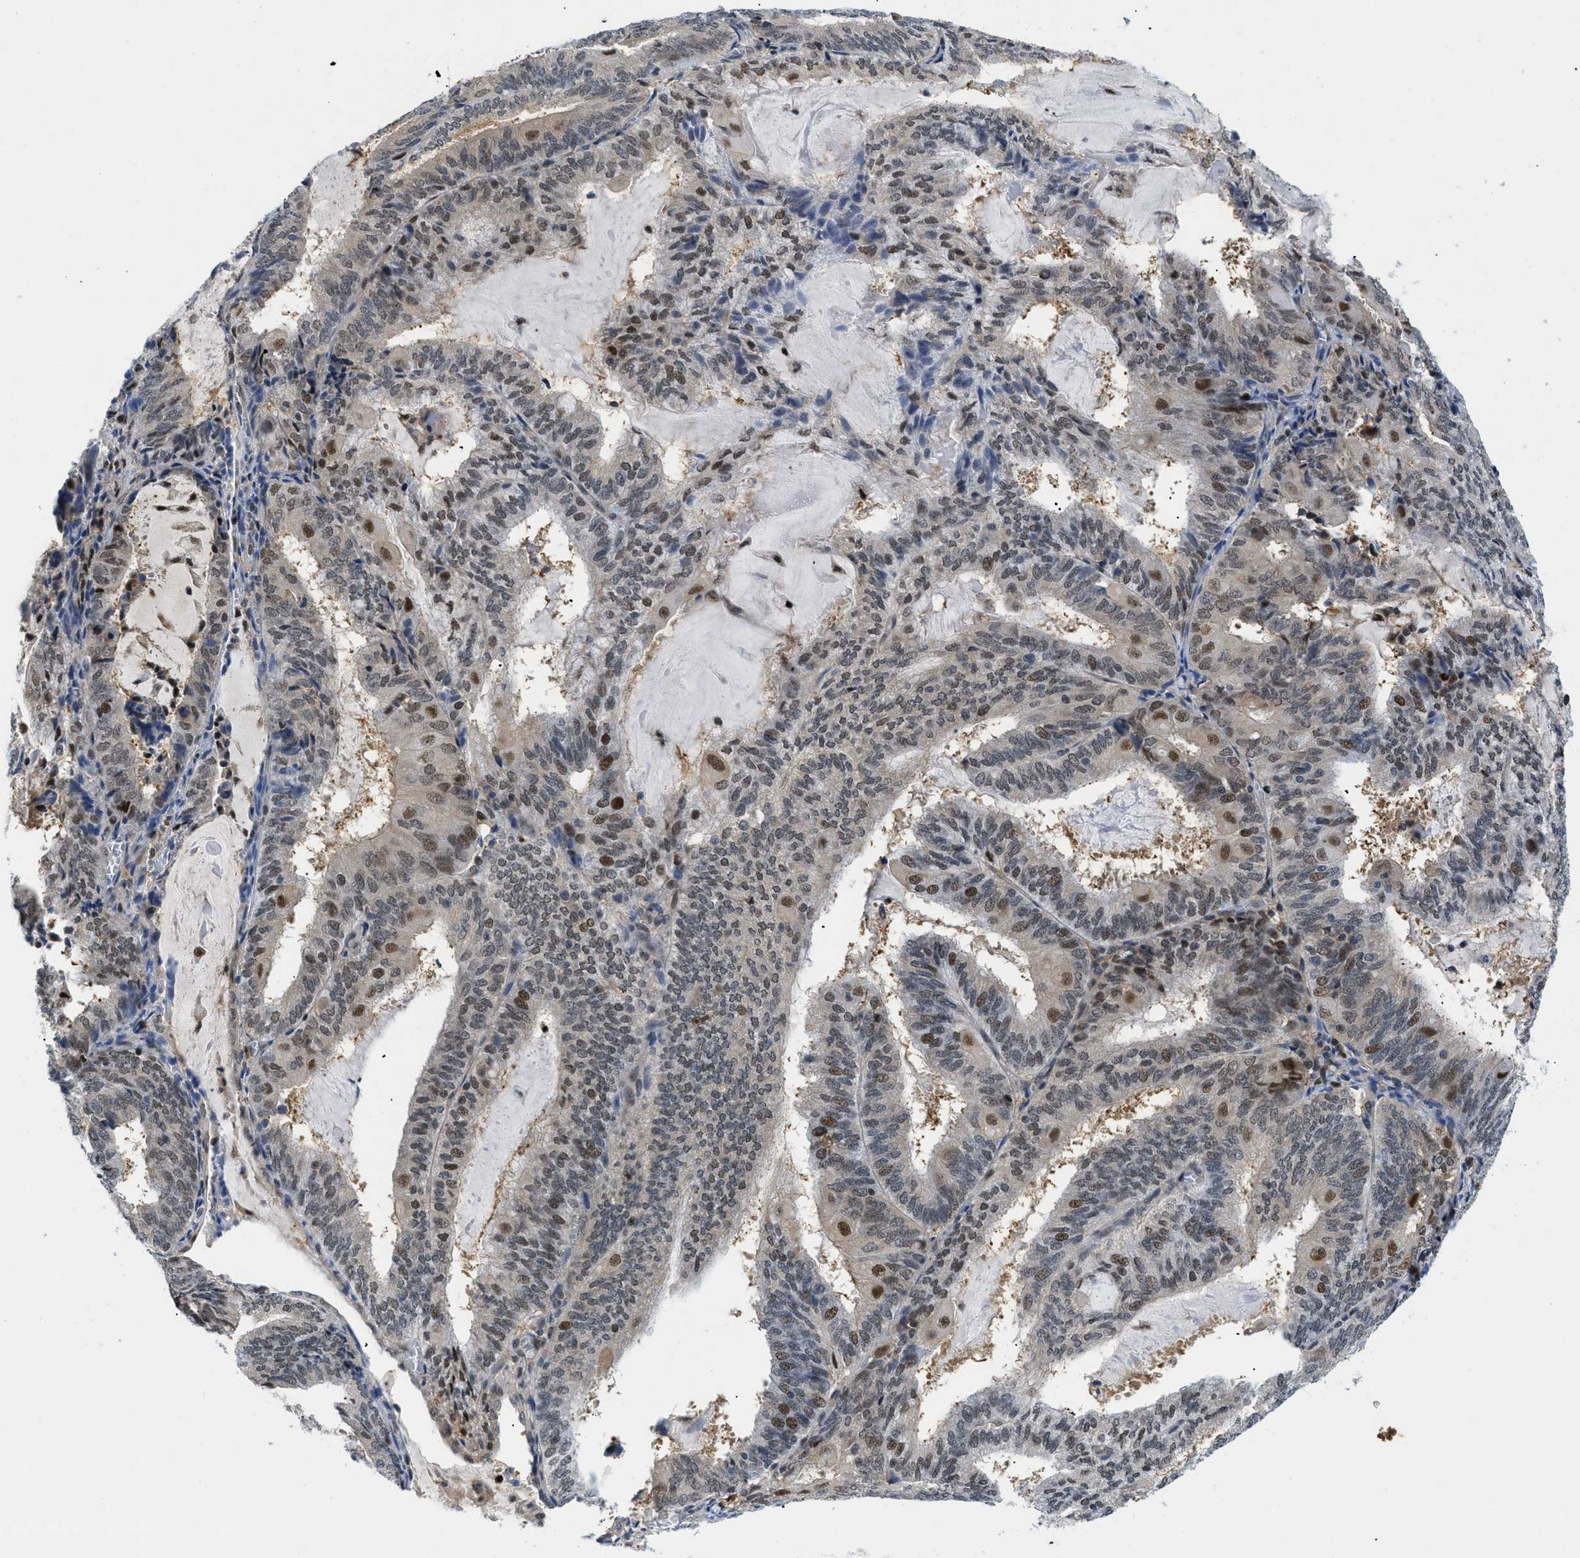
{"staining": {"intensity": "moderate", "quantity": "25%-75%", "location": "nuclear"}, "tissue": "endometrial cancer", "cell_type": "Tumor cells", "image_type": "cancer", "snomed": [{"axis": "morphology", "description": "Adenocarcinoma, NOS"}, {"axis": "topography", "description": "Endometrium"}], "caption": "Brown immunohistochemical staining in human endometrial cancer (adenocarcinoma) demonstrates moderate nuclear staining in approximately 25%-75% of tumor cells.", "gene": "SLC29A2", "patient": {"sex": "female", "age": 81}}